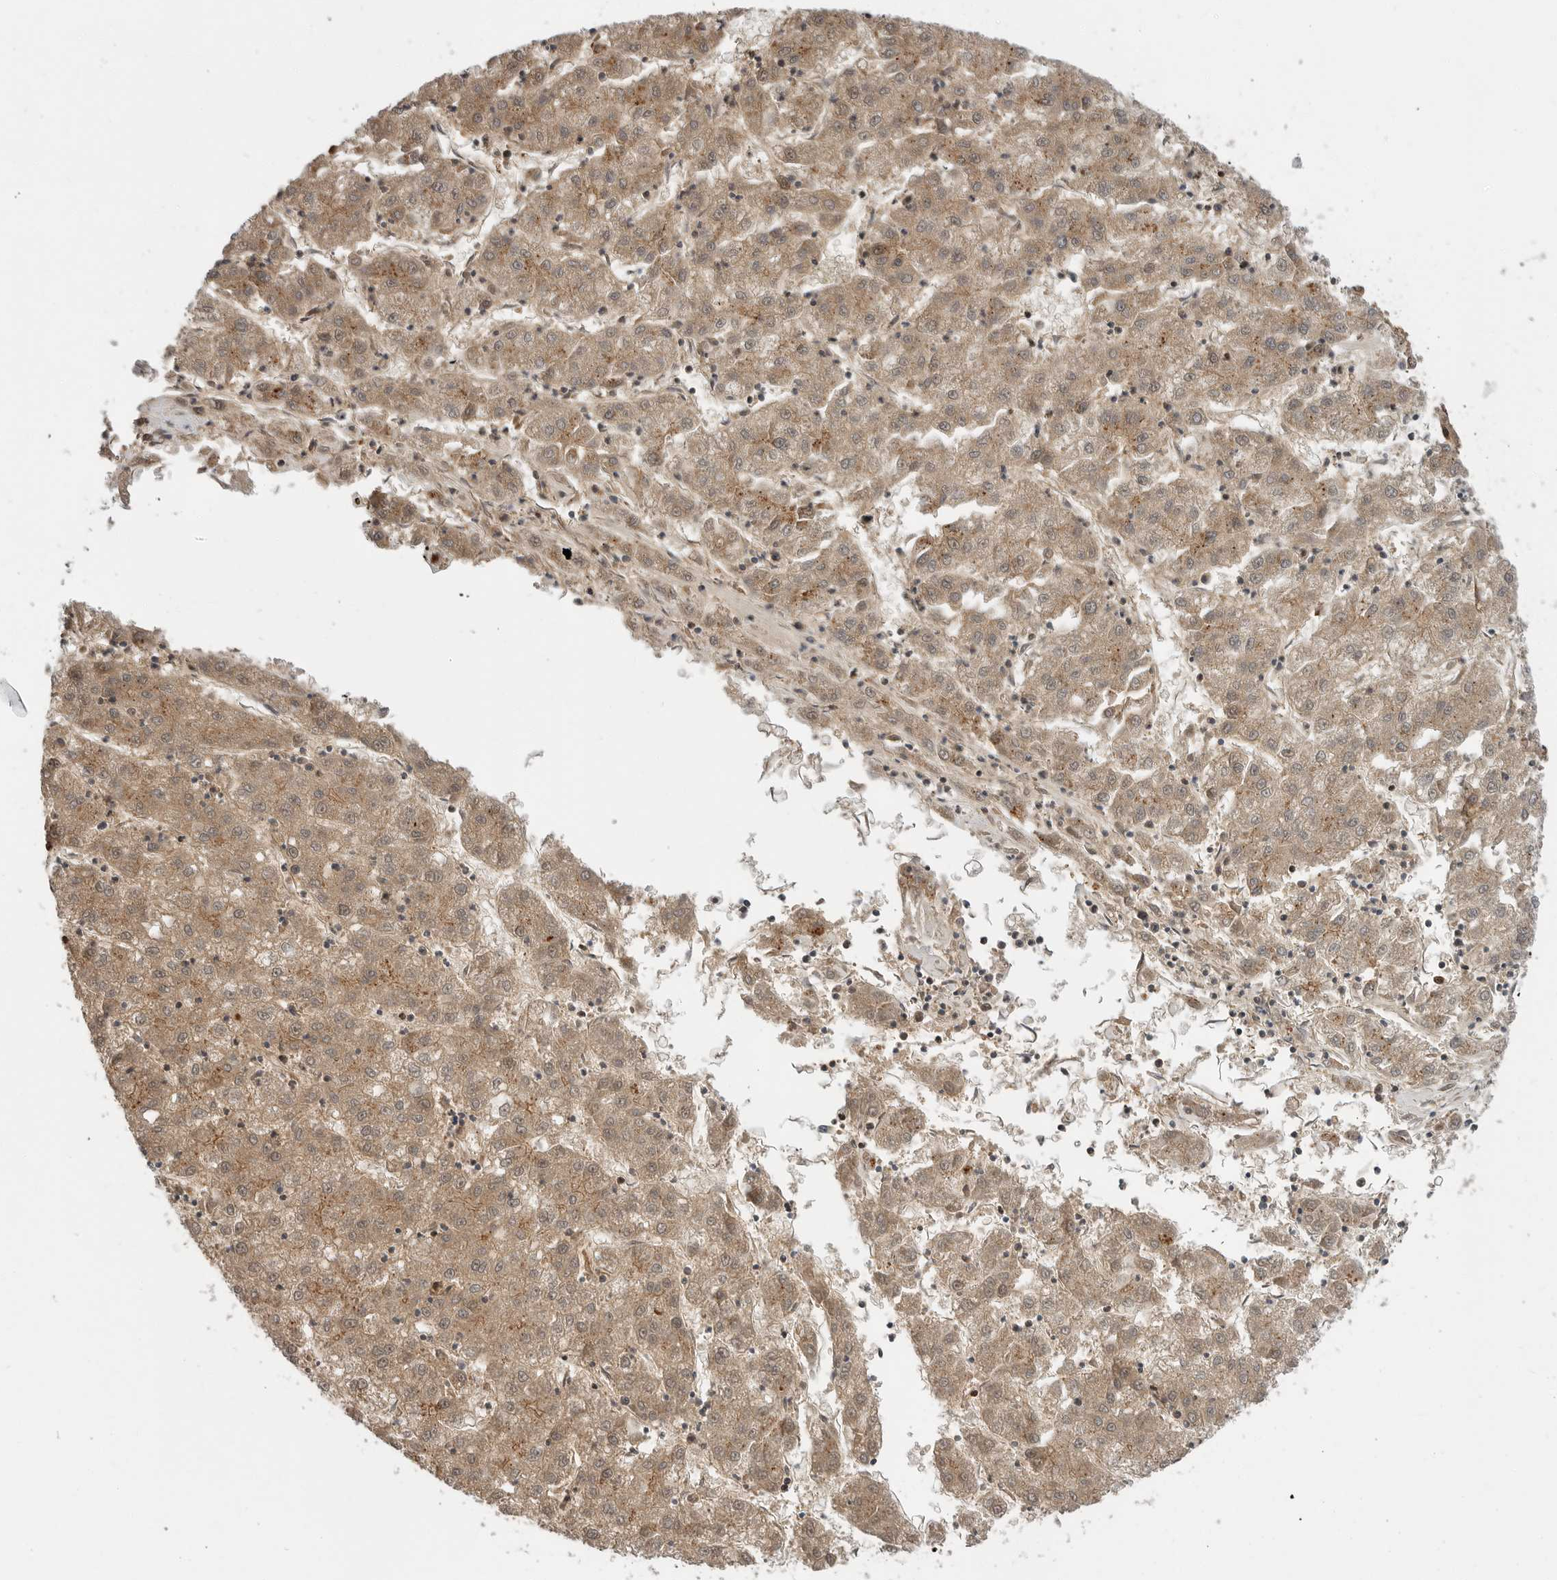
{"staining": {"intensity": "moderate", "quantity": ">75%", "location": "cytoplasmic/membranous,nuclear"}, "tissue": "liver cancer", "cell_type": "Tumor cells", "image_type": "cancer", "snomed": [{"axis": "morphology", "description": "Carcinoma, Hepatocellular, NOS"}, {"axis": "topography", "description": "Liver"}], "caption": "This photomicrograph reveals immunohistochemistry staining of human hepatocellular carcinoma (liver), with medium moderate cytoplasmic/membranous and nuclear expression in approximately >75% of tumor cells.", "gene": "STRAP", "patient": {"sex": "male", "age": 72}}